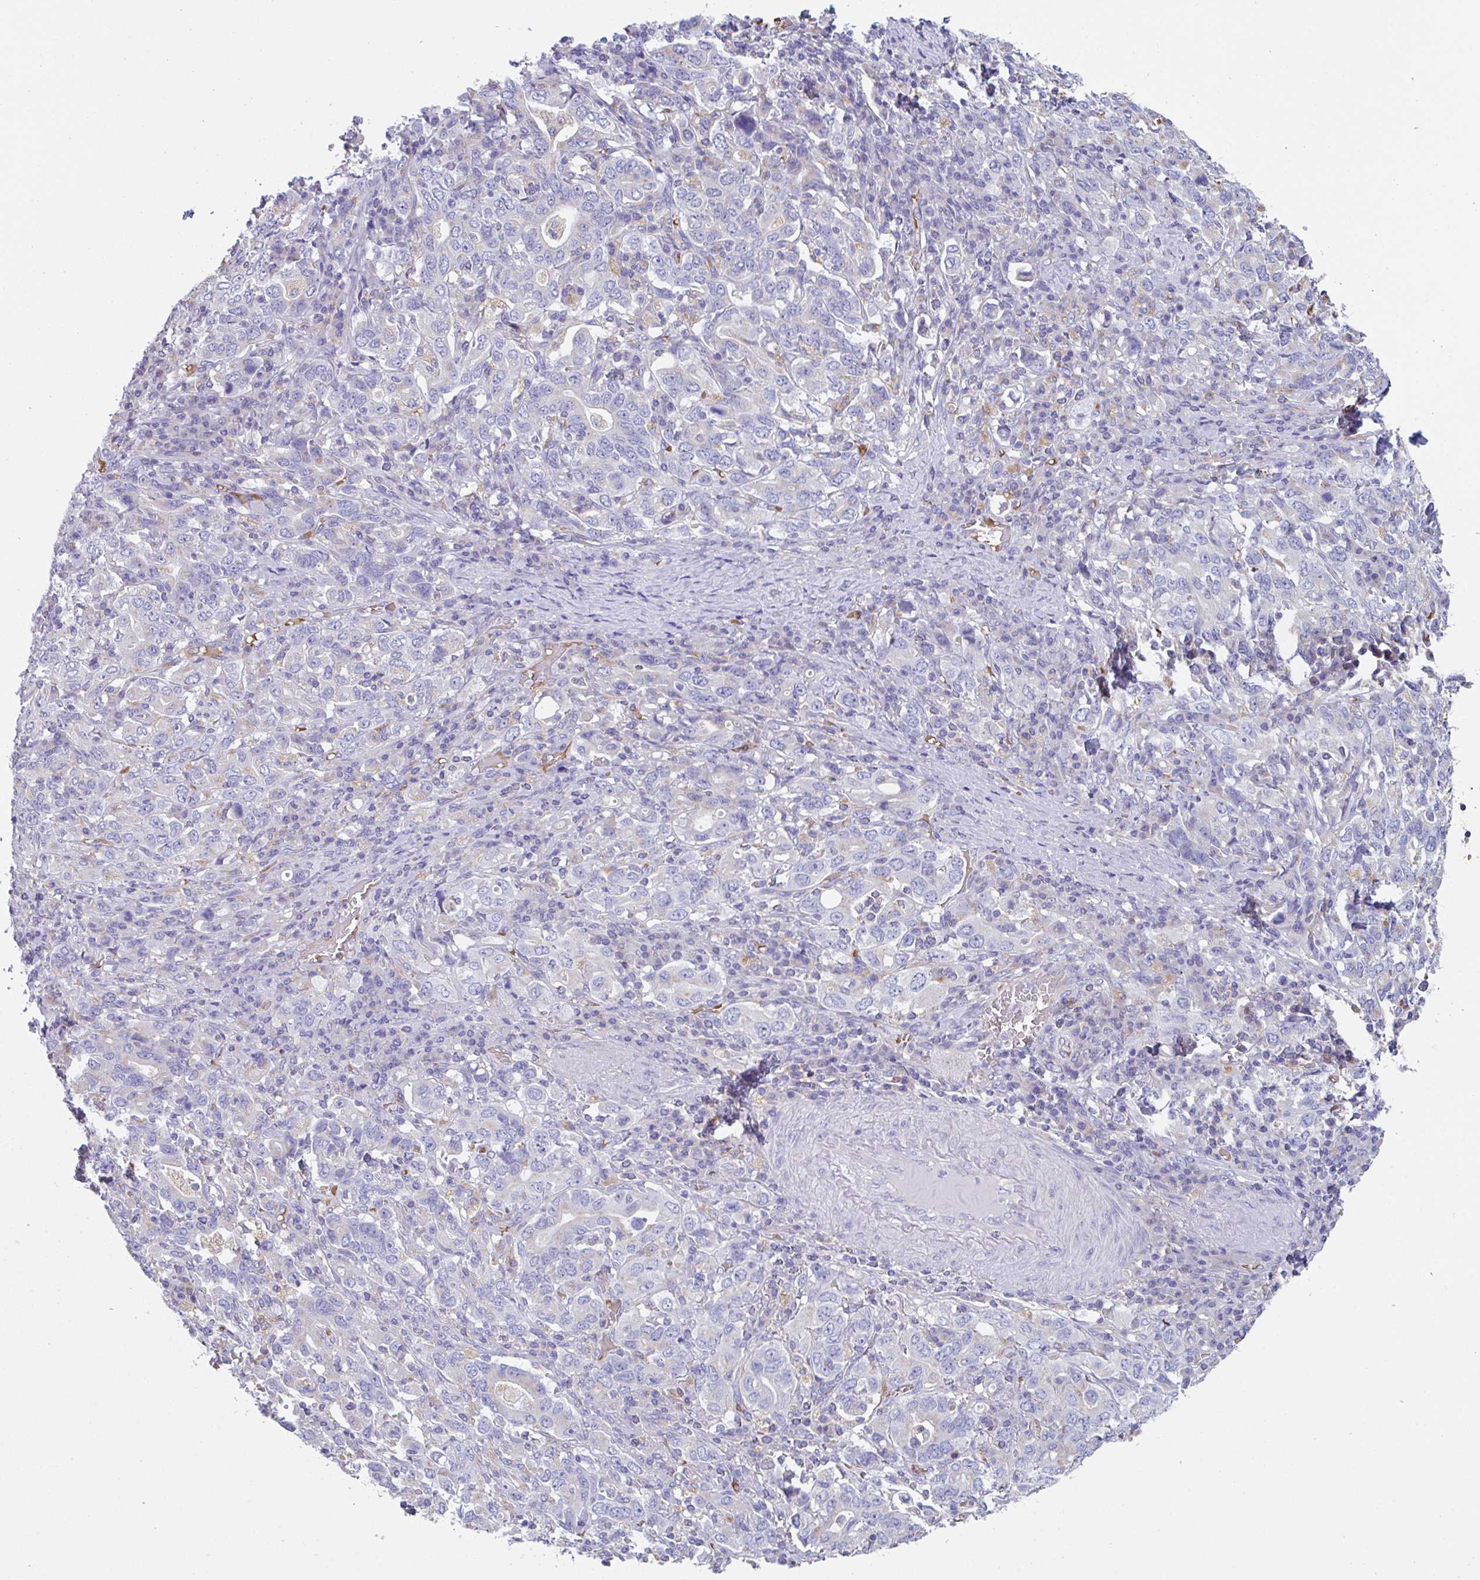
{"staining": {"intensity": "negative", "quantity": "none", "location": "none"}, "tissue": "stomach cancer", "cell_type": "Tumor cells", "image_type": "cancer", "snomed": [{"axis": "morphology", "description": "Adenocarcinoma, NOS"}, {"axis": "topography", "description": "Stomach, upper"}, {"axis": "topography", "description": "Stomach"}], "caption": "Tumor cells show no significant staining in adenocarcinoma (stomach).", "gene": "TFAP2C", "patient": {"sex": "male", "age": 62}}